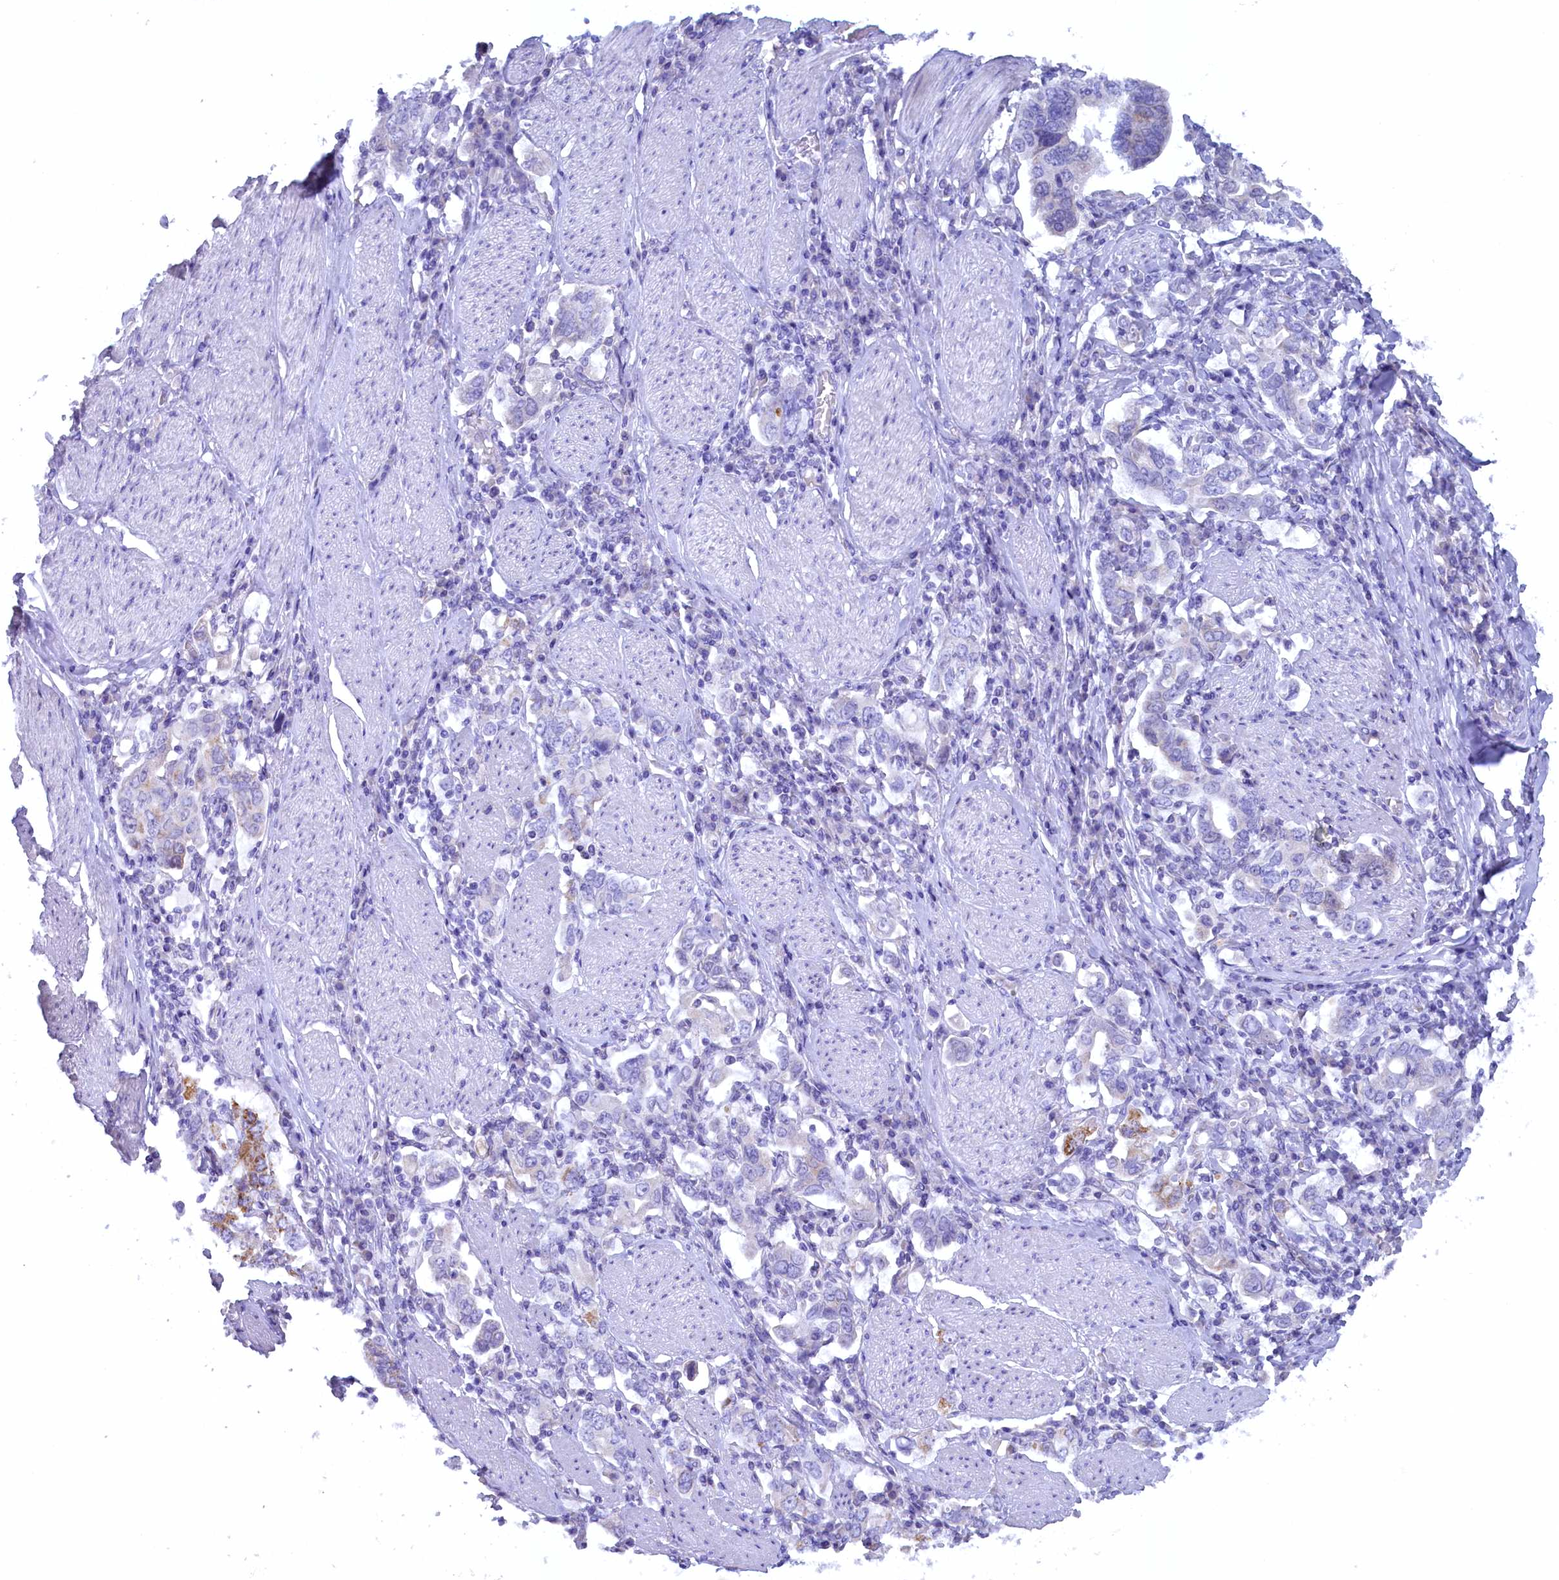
{"staining": {"intensity": "negative", "quantity": "none", "location": "none"}, "tissue": "stomach cancer", "cell_type": "Tumor cells", "image_type": "cancer", "snomed": [{"axis": "morphology", "description": "Adenocarcinoma, NOS"}, {"axis": "topography", "description": "Stomach, upper"}], "caption": "This is an IHC histopathology image of stomach cancer. There is no positivity in tumor cells.", "gene": "ZSWIM4", "patient": {"sex": "male", "age": 62}}